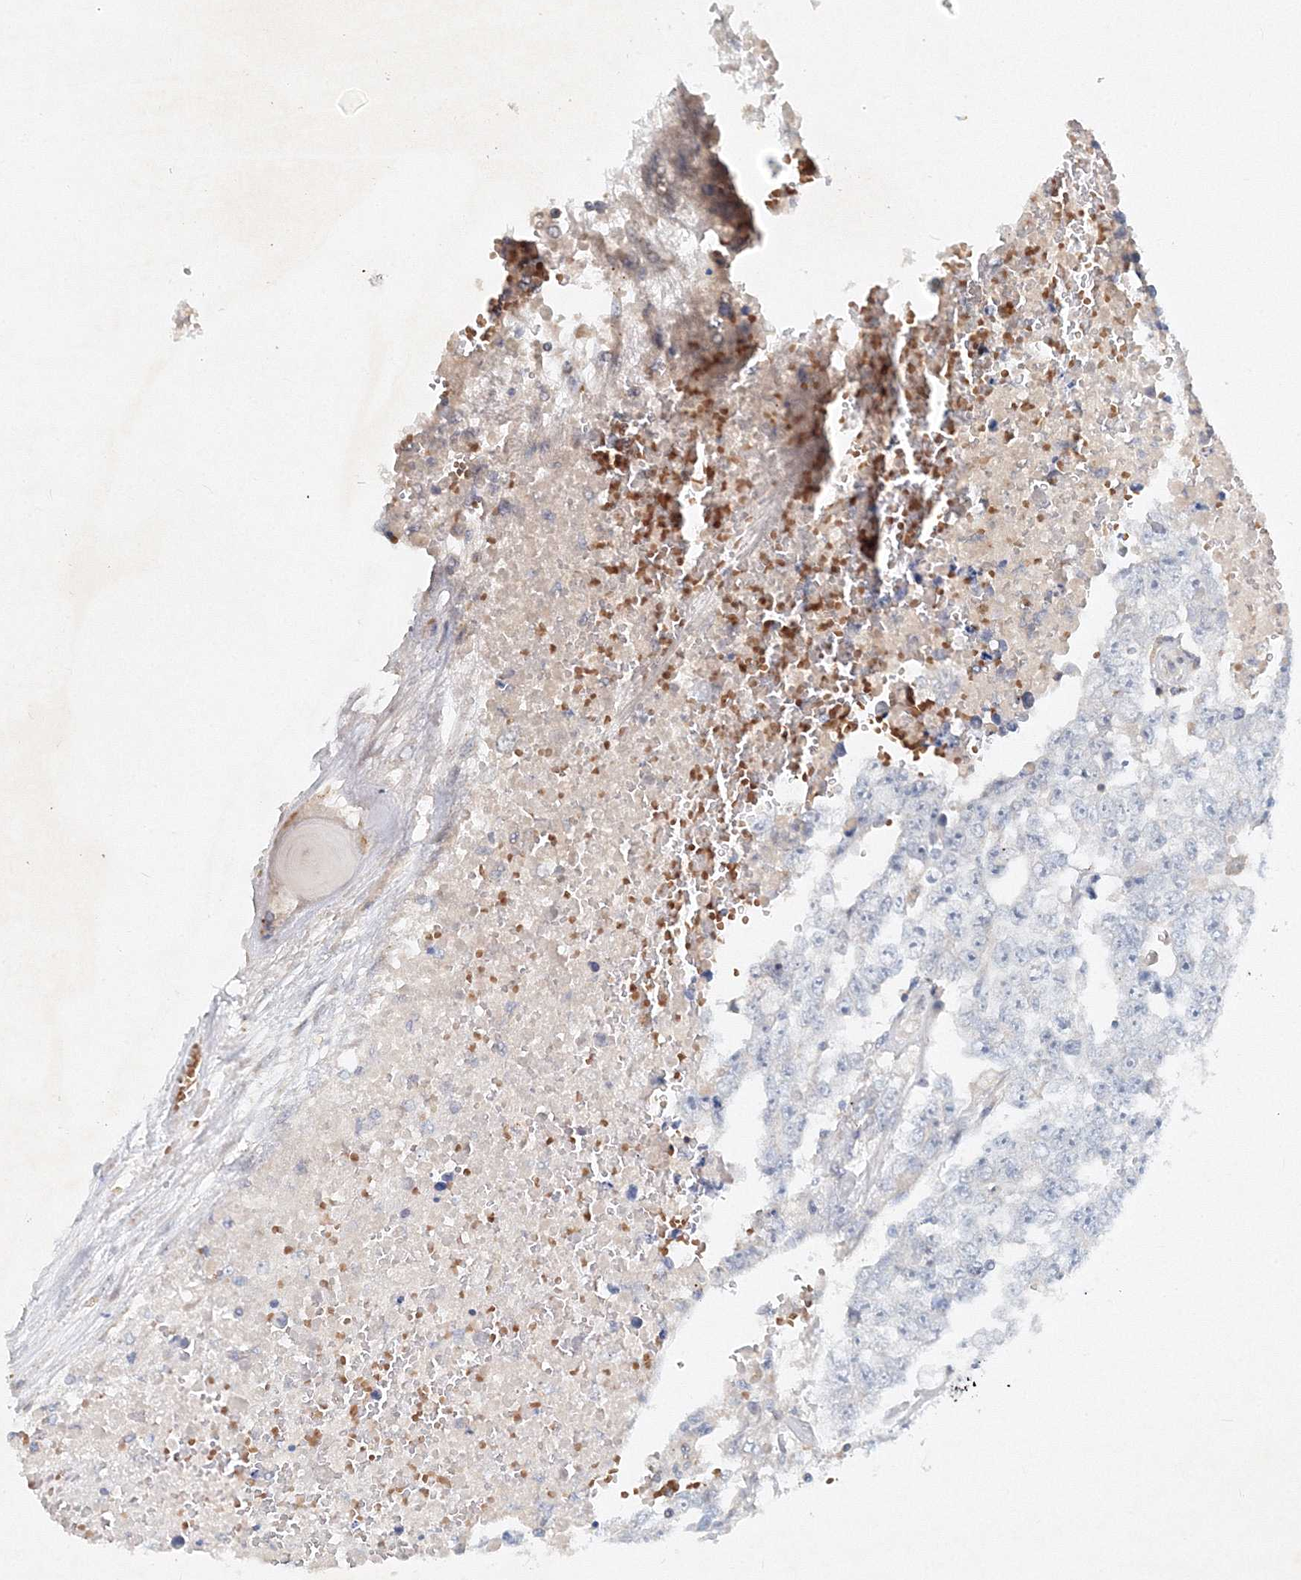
{"staining": {"intensity": "negative", "quantity": "none", "location": "none"}, "tissue": "testis cancer", "cell_type": "Tumor cells", "image_type": "cancer", "snomed": [{"axis": "morphology", "description": "Carcinoma, Embryonal, NOS"}, {"axis": "topography", "description": "Testis"}], "caption": "DAB immunohistochemical staining of testis cancer (embryonal carcinoma) exhibits no significant expression in tumor cells. (DAB (3,3'-diaminobenzidine) IHC with hematoxylin counter stain).", "gene": "SH3BP5", "patient": {"sex": "male", "age": 25}}